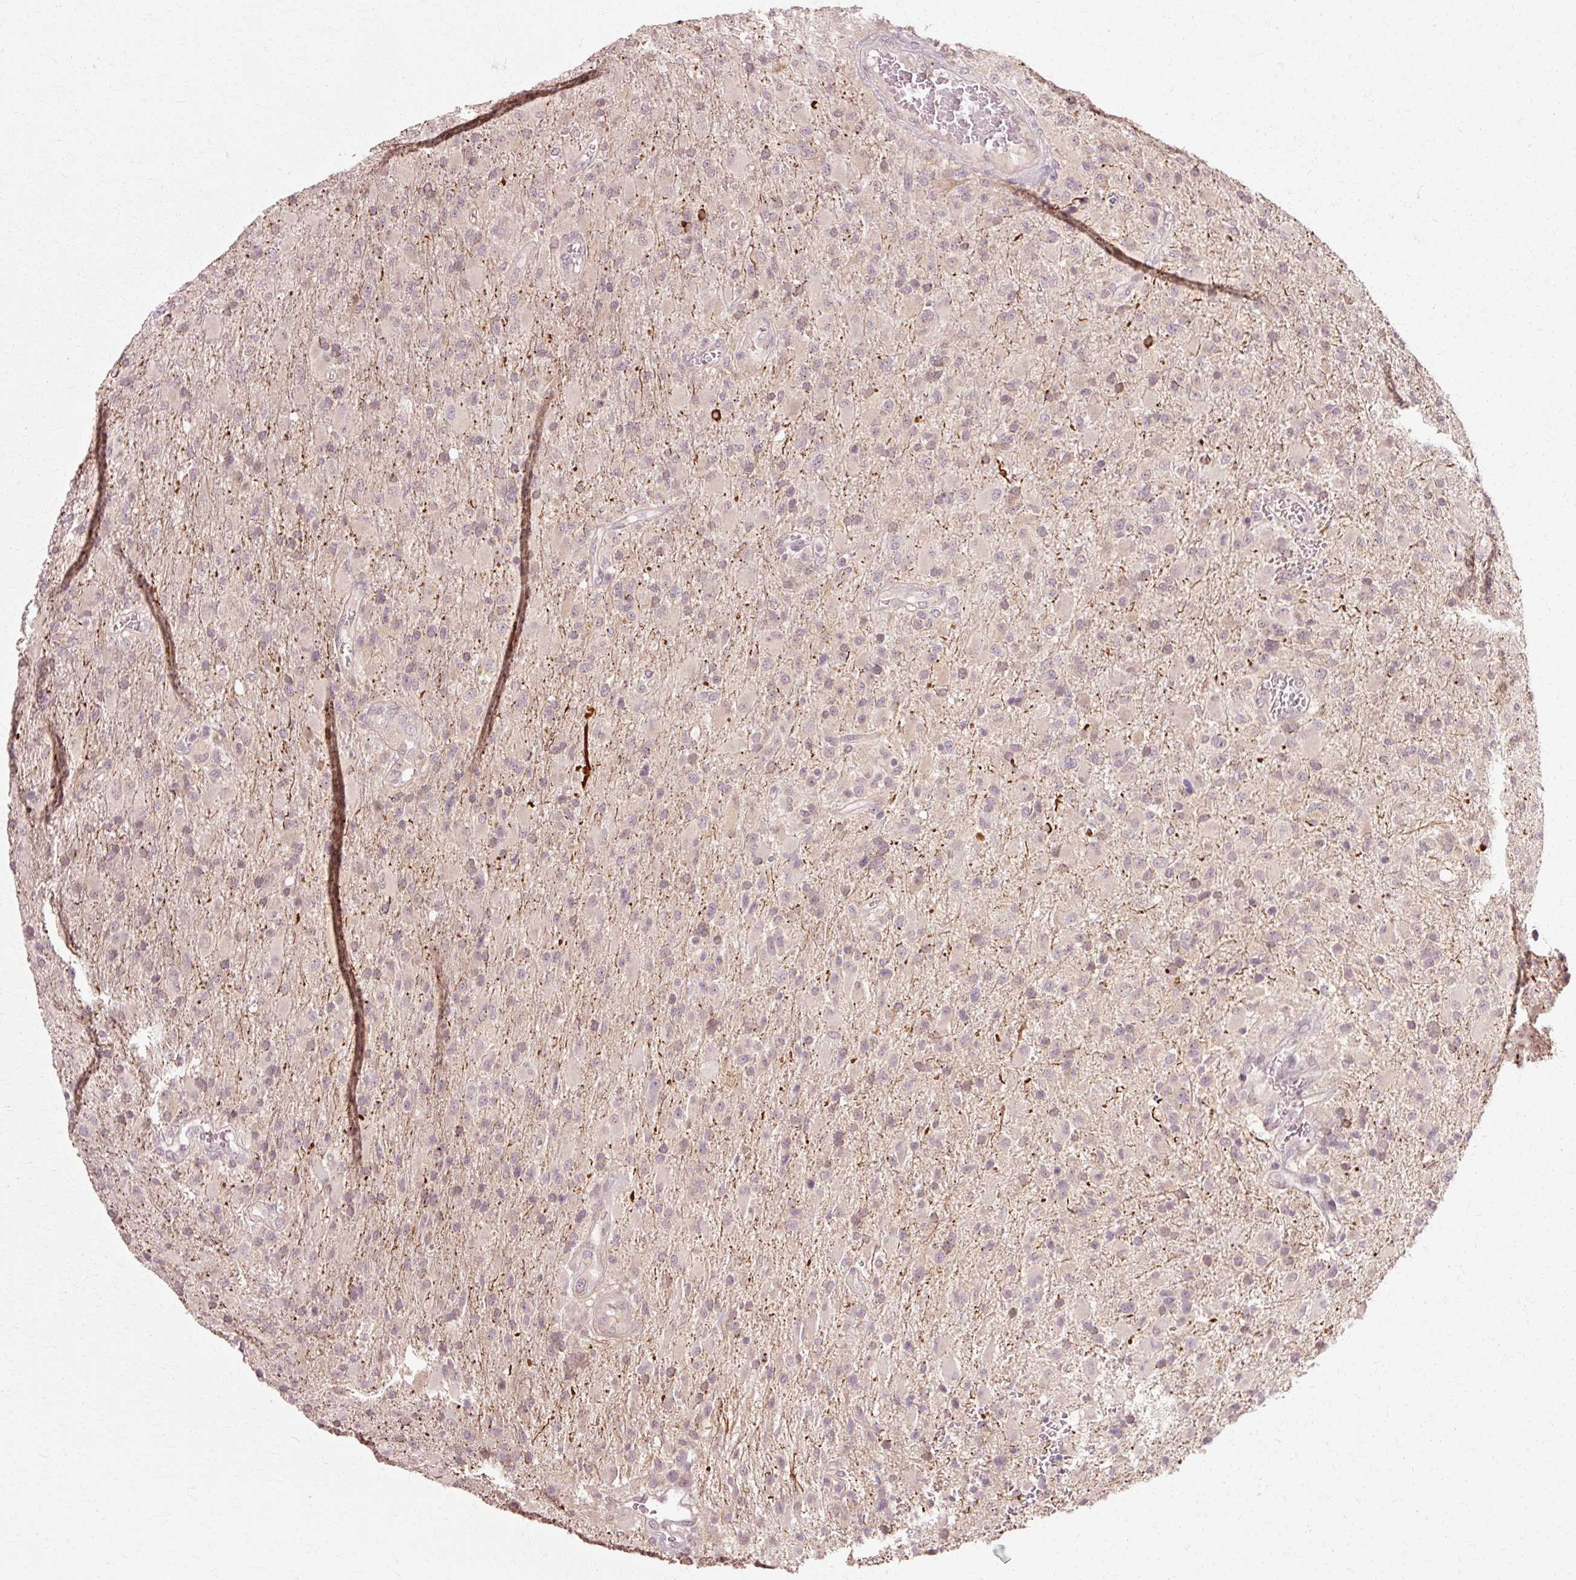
{"staining": {"intensity": "weak", "quantity": "<25%", "location": "cytoplasmic/membranous,nuclear"}, "tissue": "glioma", "cell_type": "Tumor cells", "image_type": "cancer", "snomed": [{"axis": "morphology", "description": "Glioma, malignant, Low grade"}, {"axis": "topography", "description": "Brain"}], "caption": "A high-resolution photomicrograph shows immunohistochemistry (IHC) staining of malignant glioma (low-grade), which reveals no significant expression in tumor cells. Brightfield microscopy of immunohistochemistry (IHC) stained with DAB (brown) and hematoxylin (blue), captured at high magnification.", "gene": "RGPD5", "patient": {"sex": "male", "age": 65}}